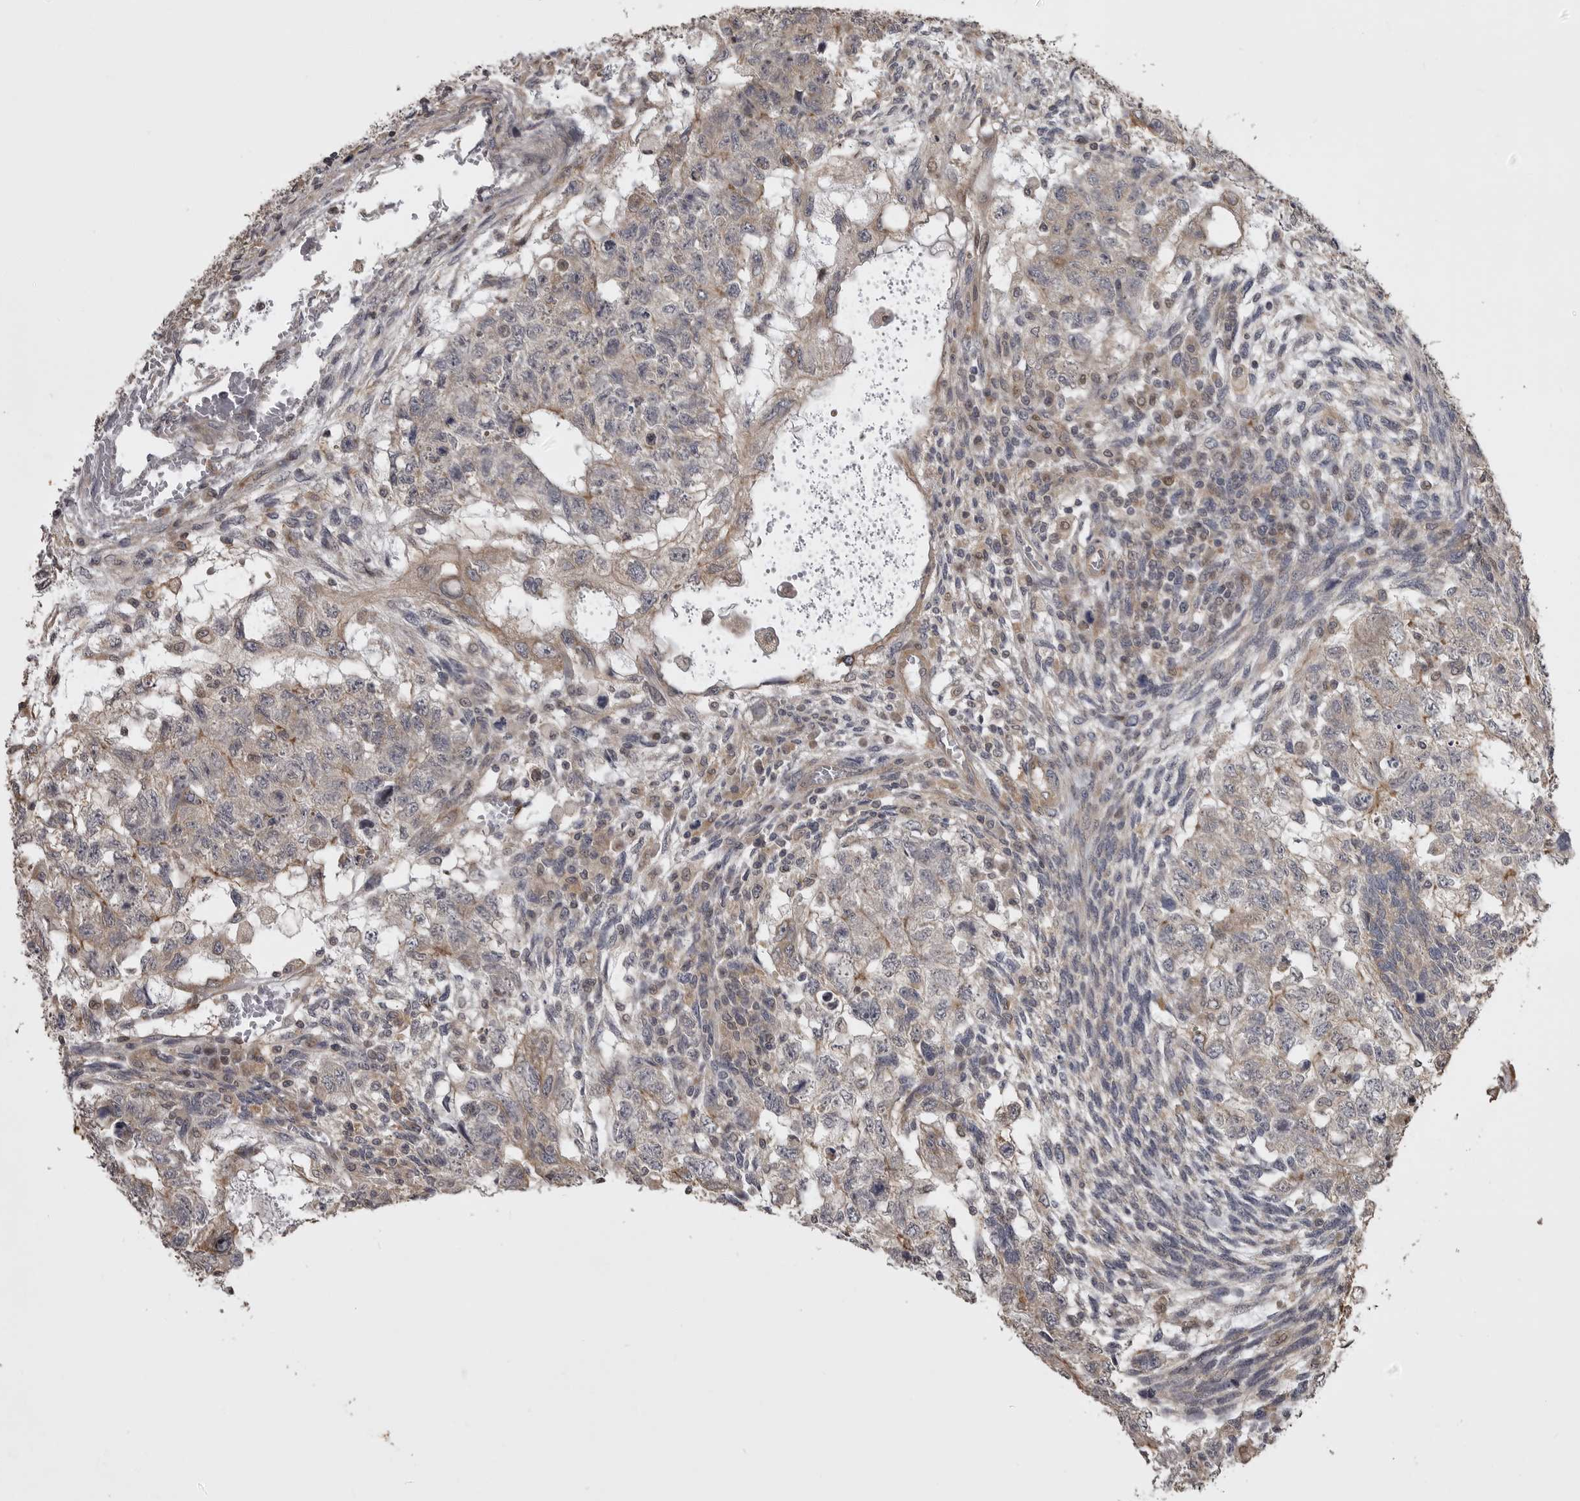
{"staining": {"intensity": "weak", "quantity": "<25%", "location": "cytoplasmic/membranous"}, "tissue": "testis cancer", "cell_type": "Tumor cells", "image_type": "cancer", "snomed": [{"axis": "morphology", "description": "Normal tissue, NOS"}, {"axis": "morphology", "description": "Carcinoma, Embryonal, NOS"}, {"axis": "topography", "description": "Testis"}], "caption": "A high-resolution photomicrograph shows immunohistochemistry (IHC) staining of testis cancer (embryonal carcinoma), which demonstrates no significant positivity in tumor cells.", "gene": "ZNRF1", "patient": {"sex": "male", "age": 36}}